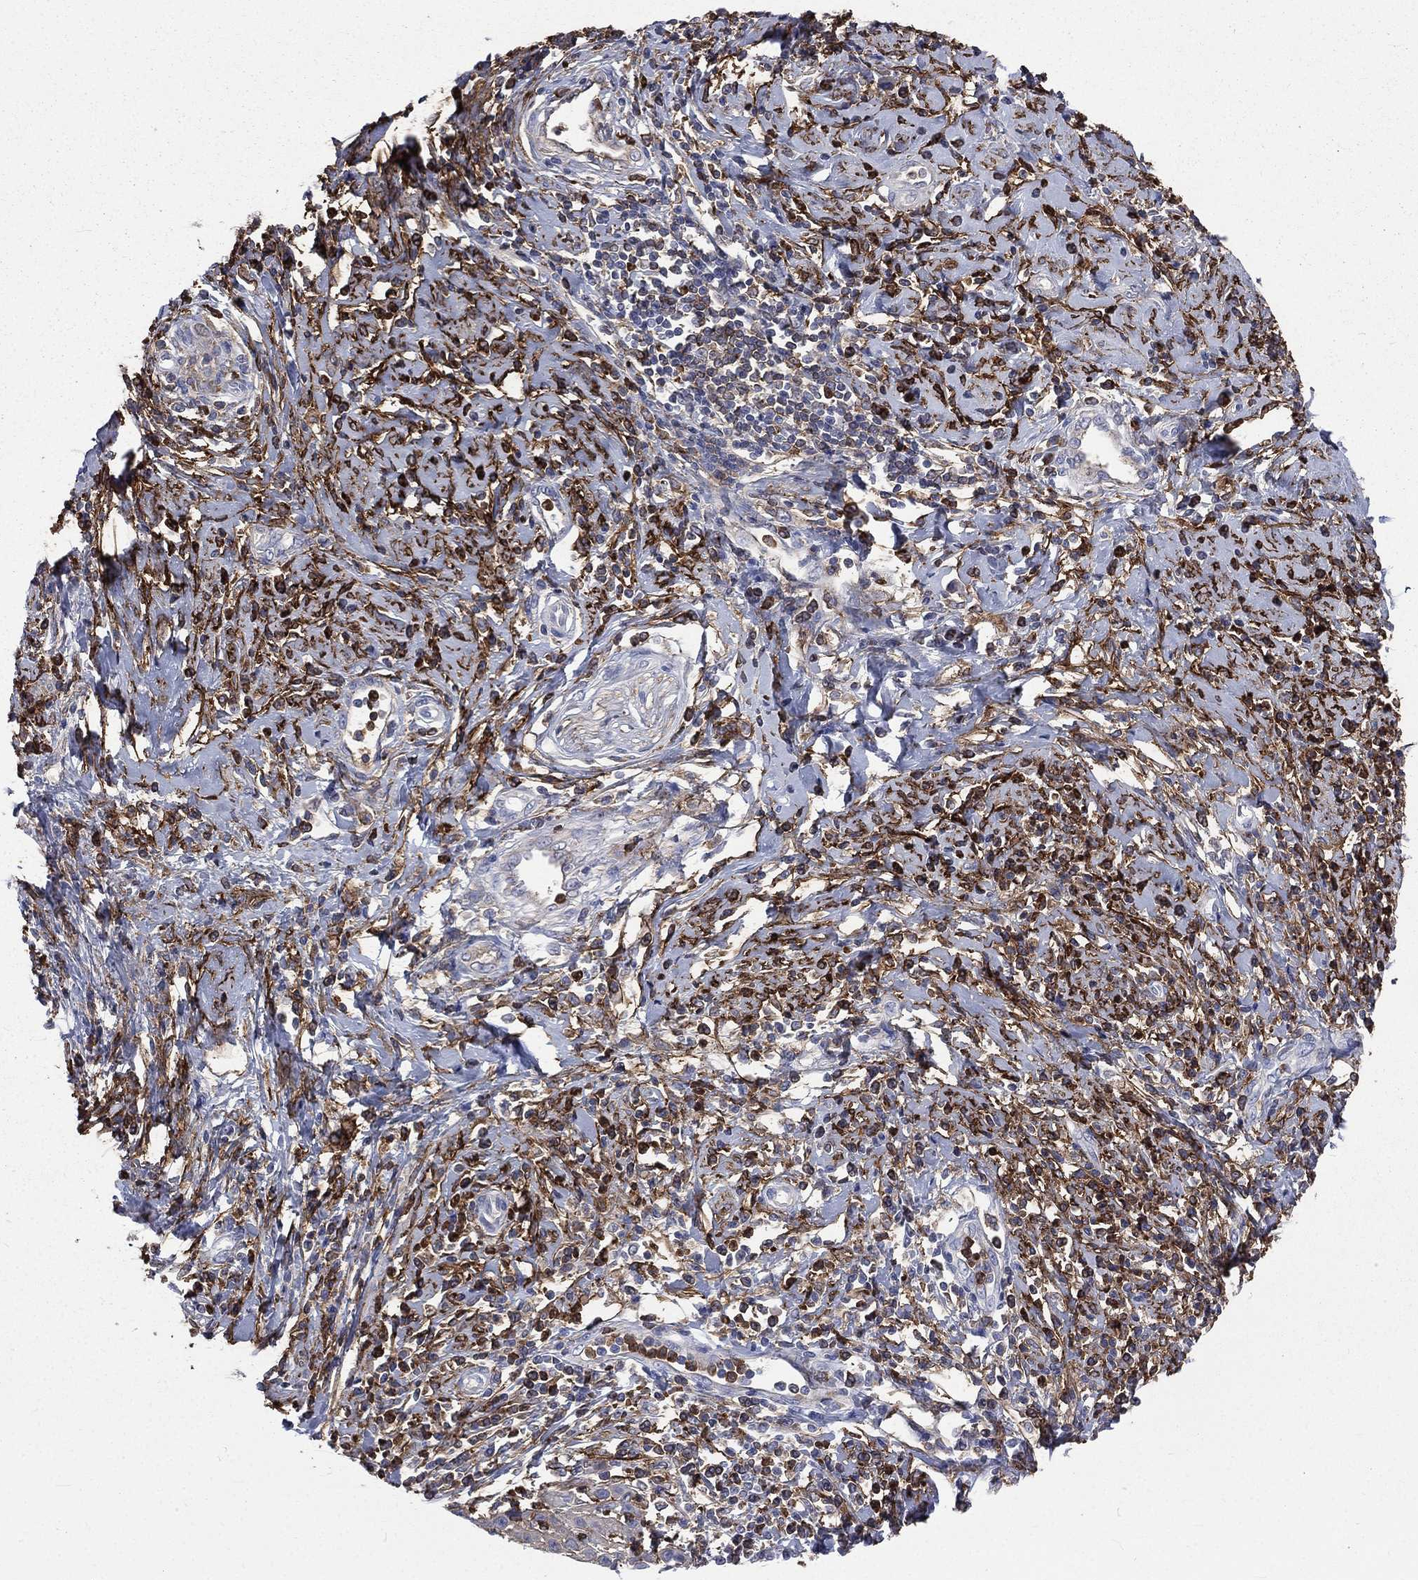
{"staining": {"intensity": "negative", "quantity": "none", "location": "none"}, "tissue": "cervical cancer", "cell_type": "Tumor cells", "image_type": "cancer", "snomed": [{"axis": "morphology", "description": "Squamous cell carcinoma, NOS"}, {"axis": "topography", "description": "Cervix"}], "caption": "Cervical cancer was stained to show a protein in brown. There is no significant staining in tumor cells.", "gene": "BASP1", "patient": {"sex": "female", "age": 26}}